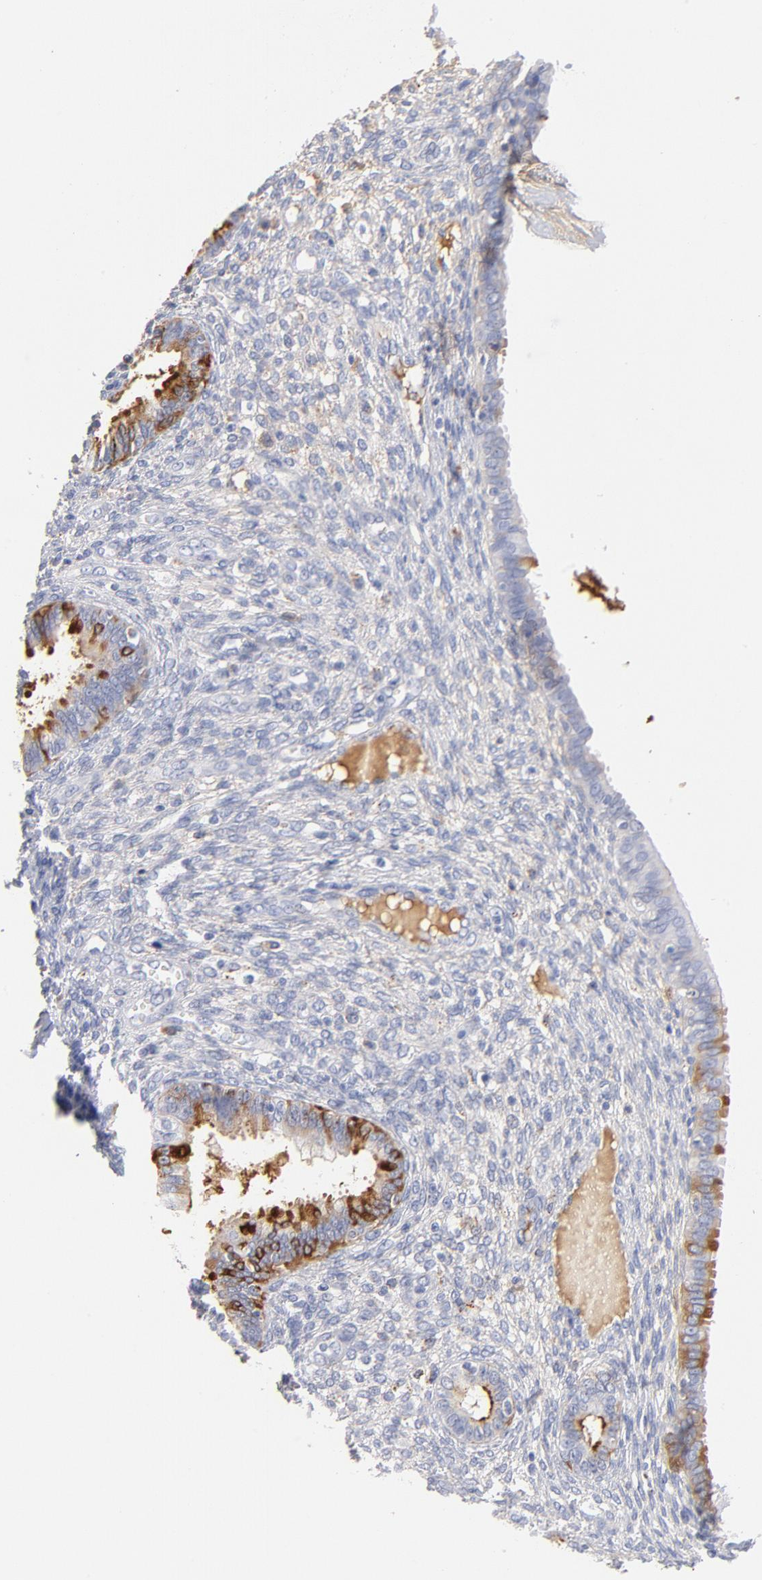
{"staining": {"intensity": "weak", "quantity": "25%-75%", "location": "cytoplasmic/membranous"}, "tissue": "endometrium", "cell_type": "Cells in endometrial stroma", "image_type": "normal", "snomed": [{"axis": "morphology", "description": "Normal tissue, NOS"}, {"axis": "topography", "description": "Endometrium"}], "caption": "Cells in endometrial stroma show low levels of weak cytoplasmic/membranous staining in about 25%-75% of cells in unremarkable human endometrium. The staining was performed using DAB, with brown indicating positive protein expression. Nuclei are stained blue with hematoxylin.", "gene": "C3", "patient": {"sex": "female", "age": 72}}